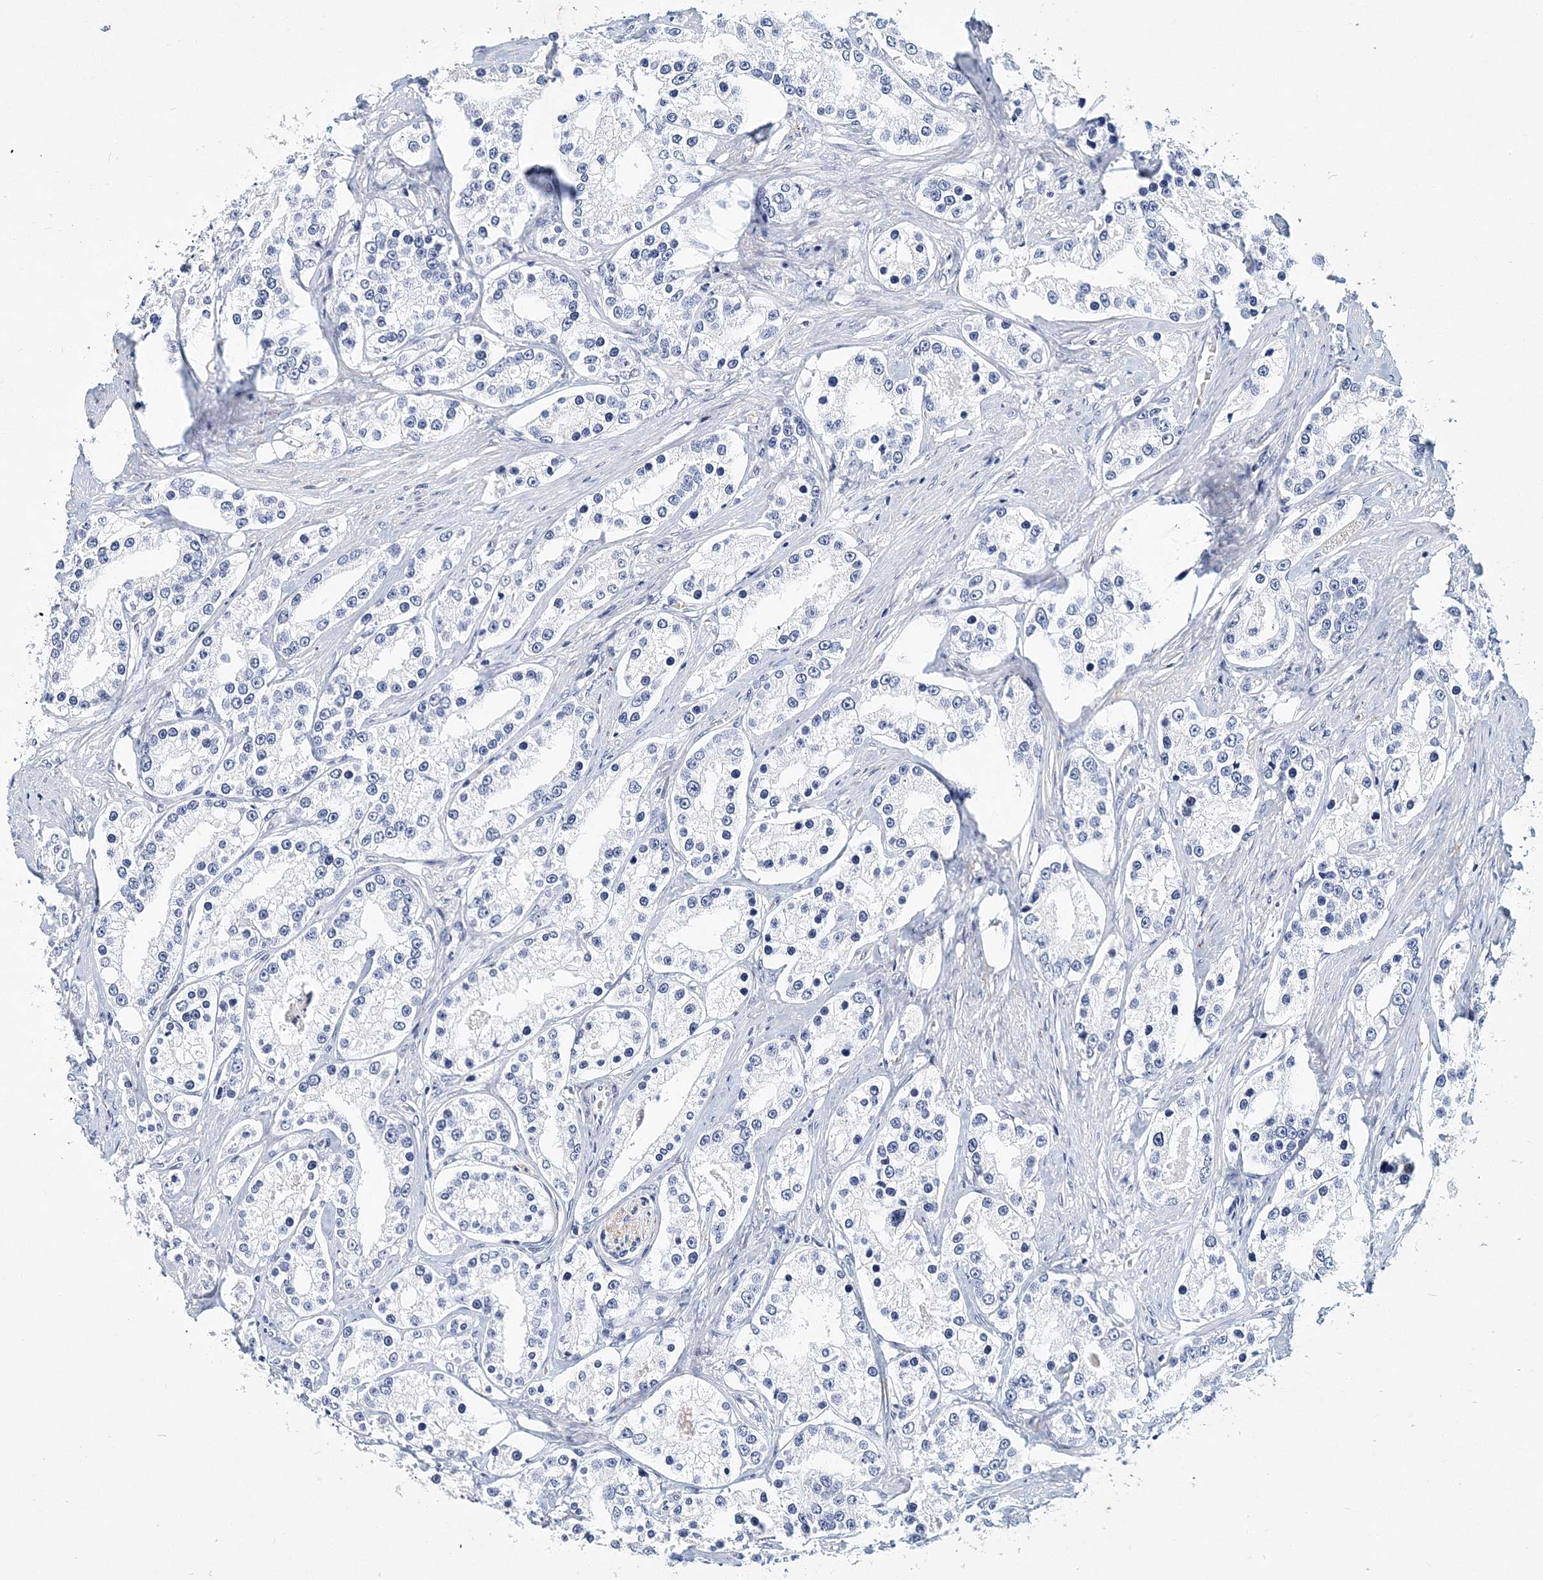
{"staining": {"intensity": "negative", "quantity": "none", "location": "none"}, "tissue": "prostate cancer", "cell_type": "Tumor cells", "image_type": "cancer", "snomed": [{"axis": "morphology", "description": "Normal tissue, NOS"}, {"axis": "morphology", "description": "Adenocarcinoma, High grade"}, {"axis": "topography", "description": "Prostate"}], "caption": "A high-resolution photomicrograph shows IHC staining of prostate cancer (high-grade adenocarcinoma), which demonstrates no significant positivity in tumor cells. Nuclei are stained in blue.", "gene": "ITGA2B", "patient": {"sex": "male", "age": 83}}